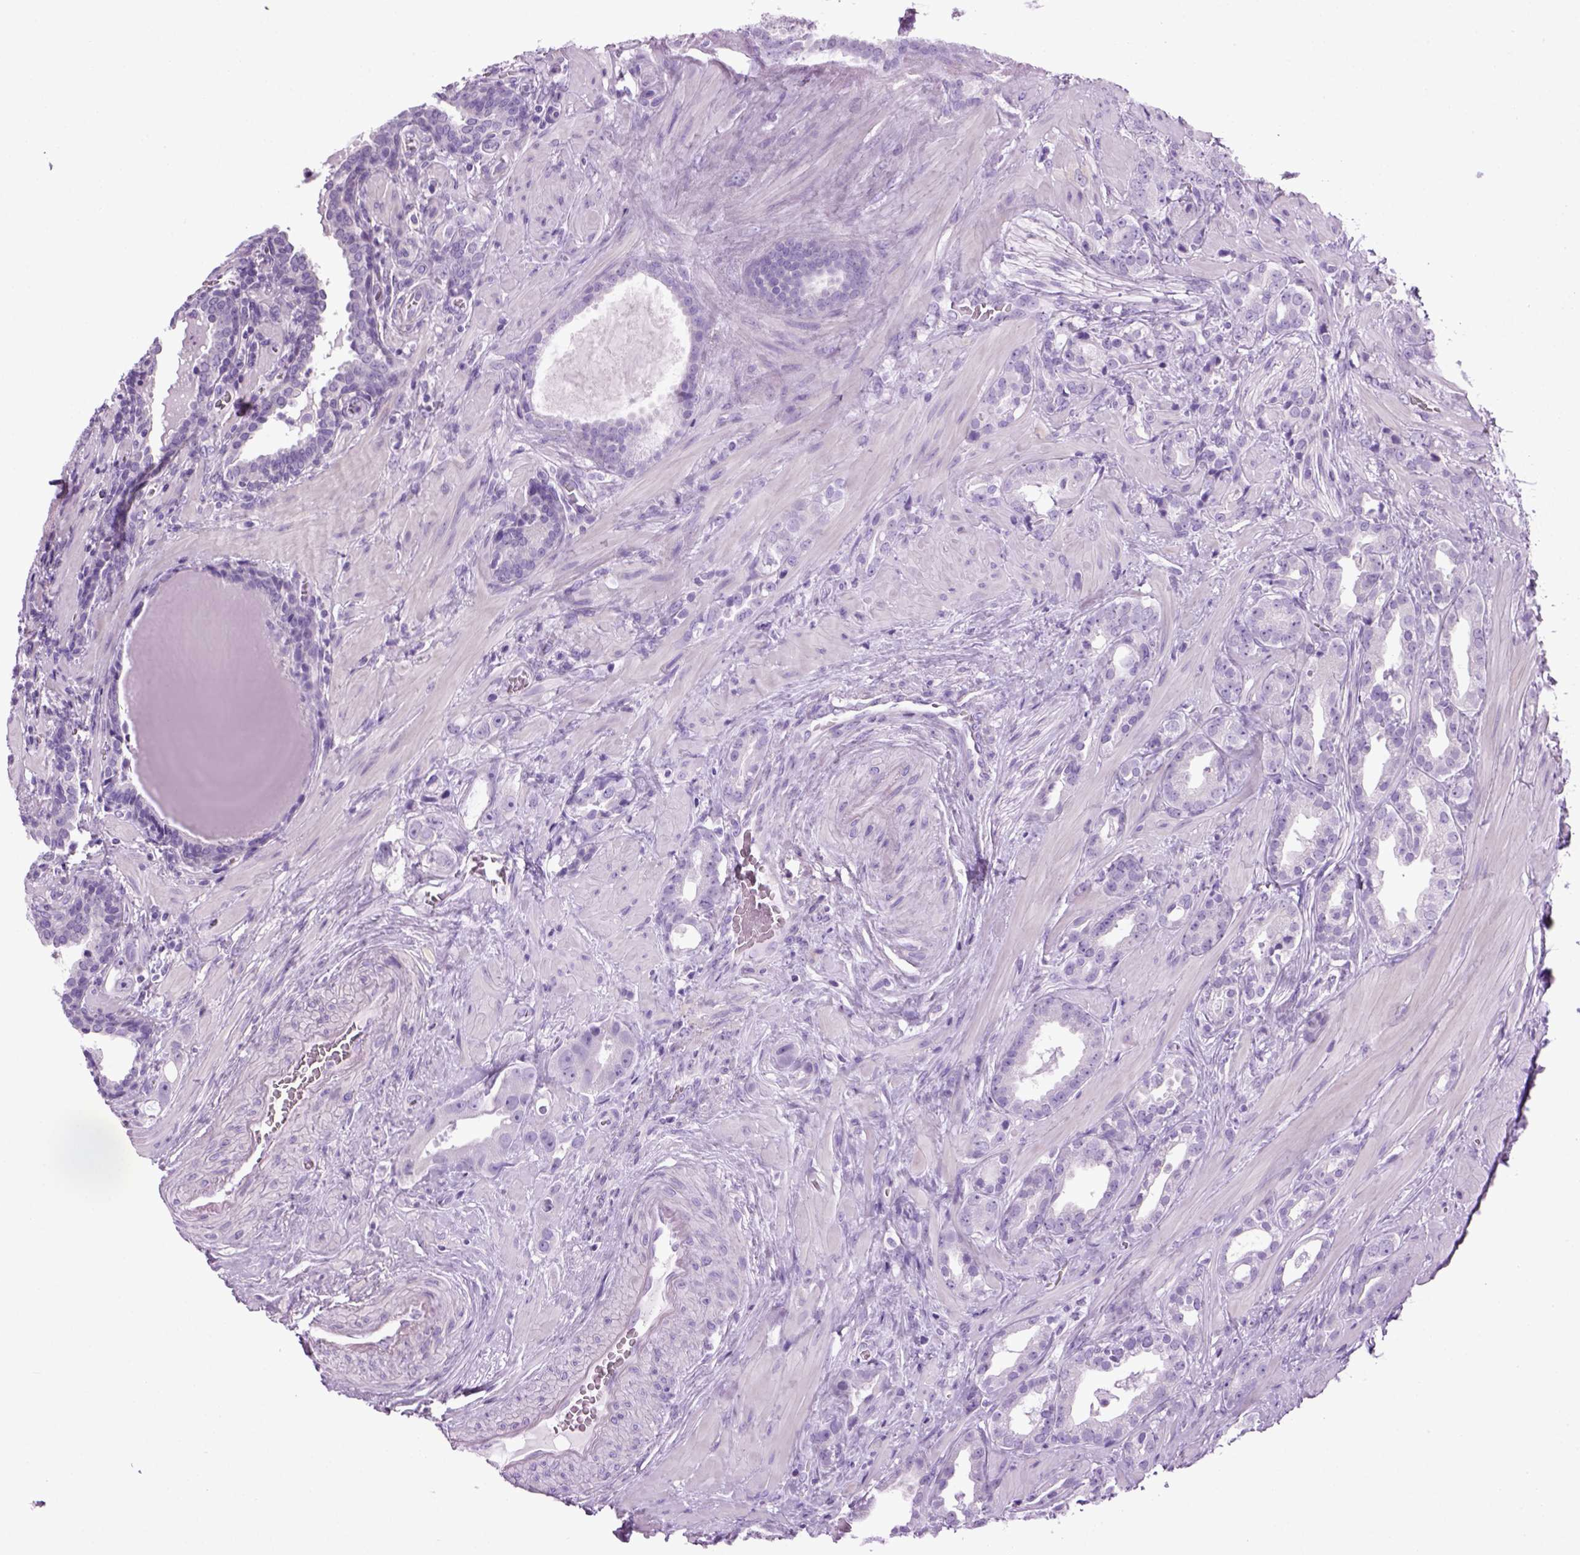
{"staining": {"intensity": "negative", "quantity": "none", "location": "none"}, "tissue": "prostate cancer", "cell_type": "Tumor cells", "image_type": "cancer", "snomed": [{"axis": "morphology", "description": "Adenocarcinoma, NOS"}, {"axis": "topography", "description": "Prostate"}], "caption": "High power microscopy micrograph of an IHC photomicrograph of prostate adenocarcinoma, revealing no significant staining in tumor cells.", "gene": "HMCN2", "patient": {"sex": "male", "age": 57}}